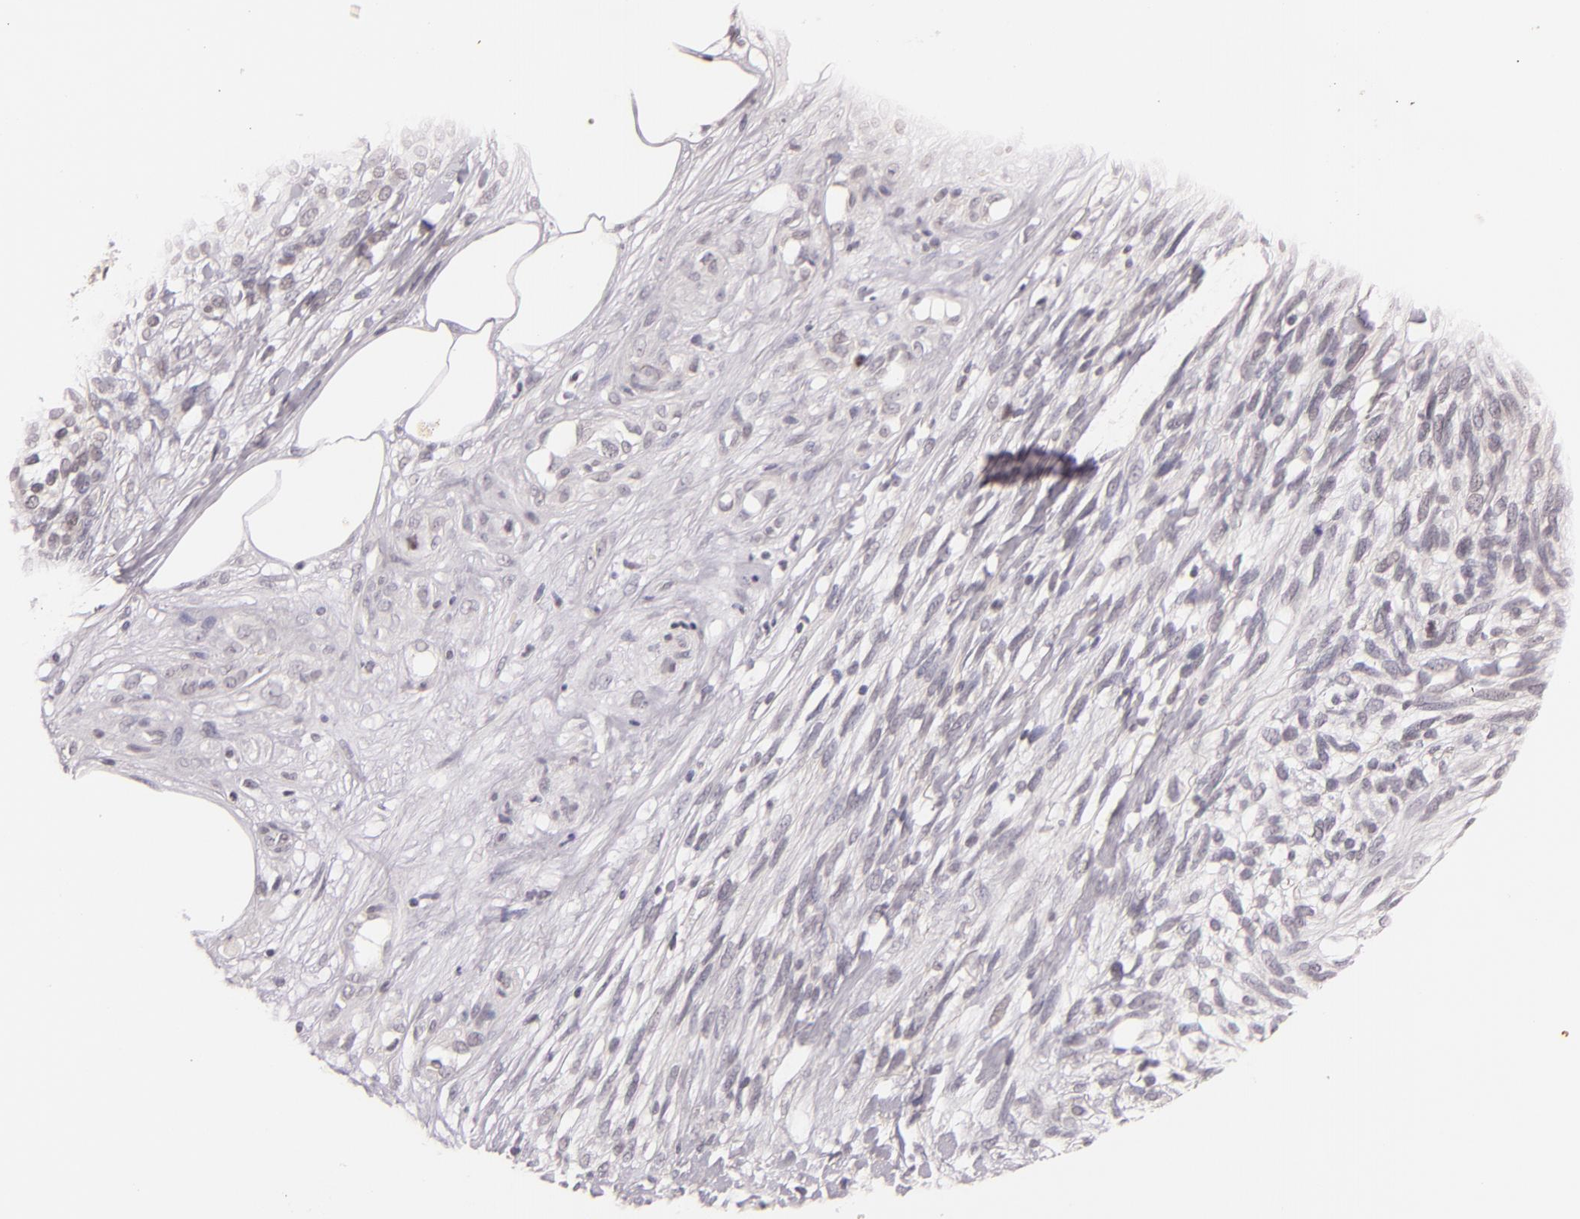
{"staining": {"intensity": "negative", "quantity": "none", "location": "none"}, "tissue": "melanoma", "cell_type": "Tumor cells", "image_type": "cancer", "snomed": [{"axis": "morphology", "description": "Malignant melanoma, NOS"}, {"axis": "topography", "description": "Skin"}], "caption": "This is an IHC image of human melanoma. There is no positivity in tumor cells.", "gene": "CASP8", "patient": {"sex": "female", "age": 85}}